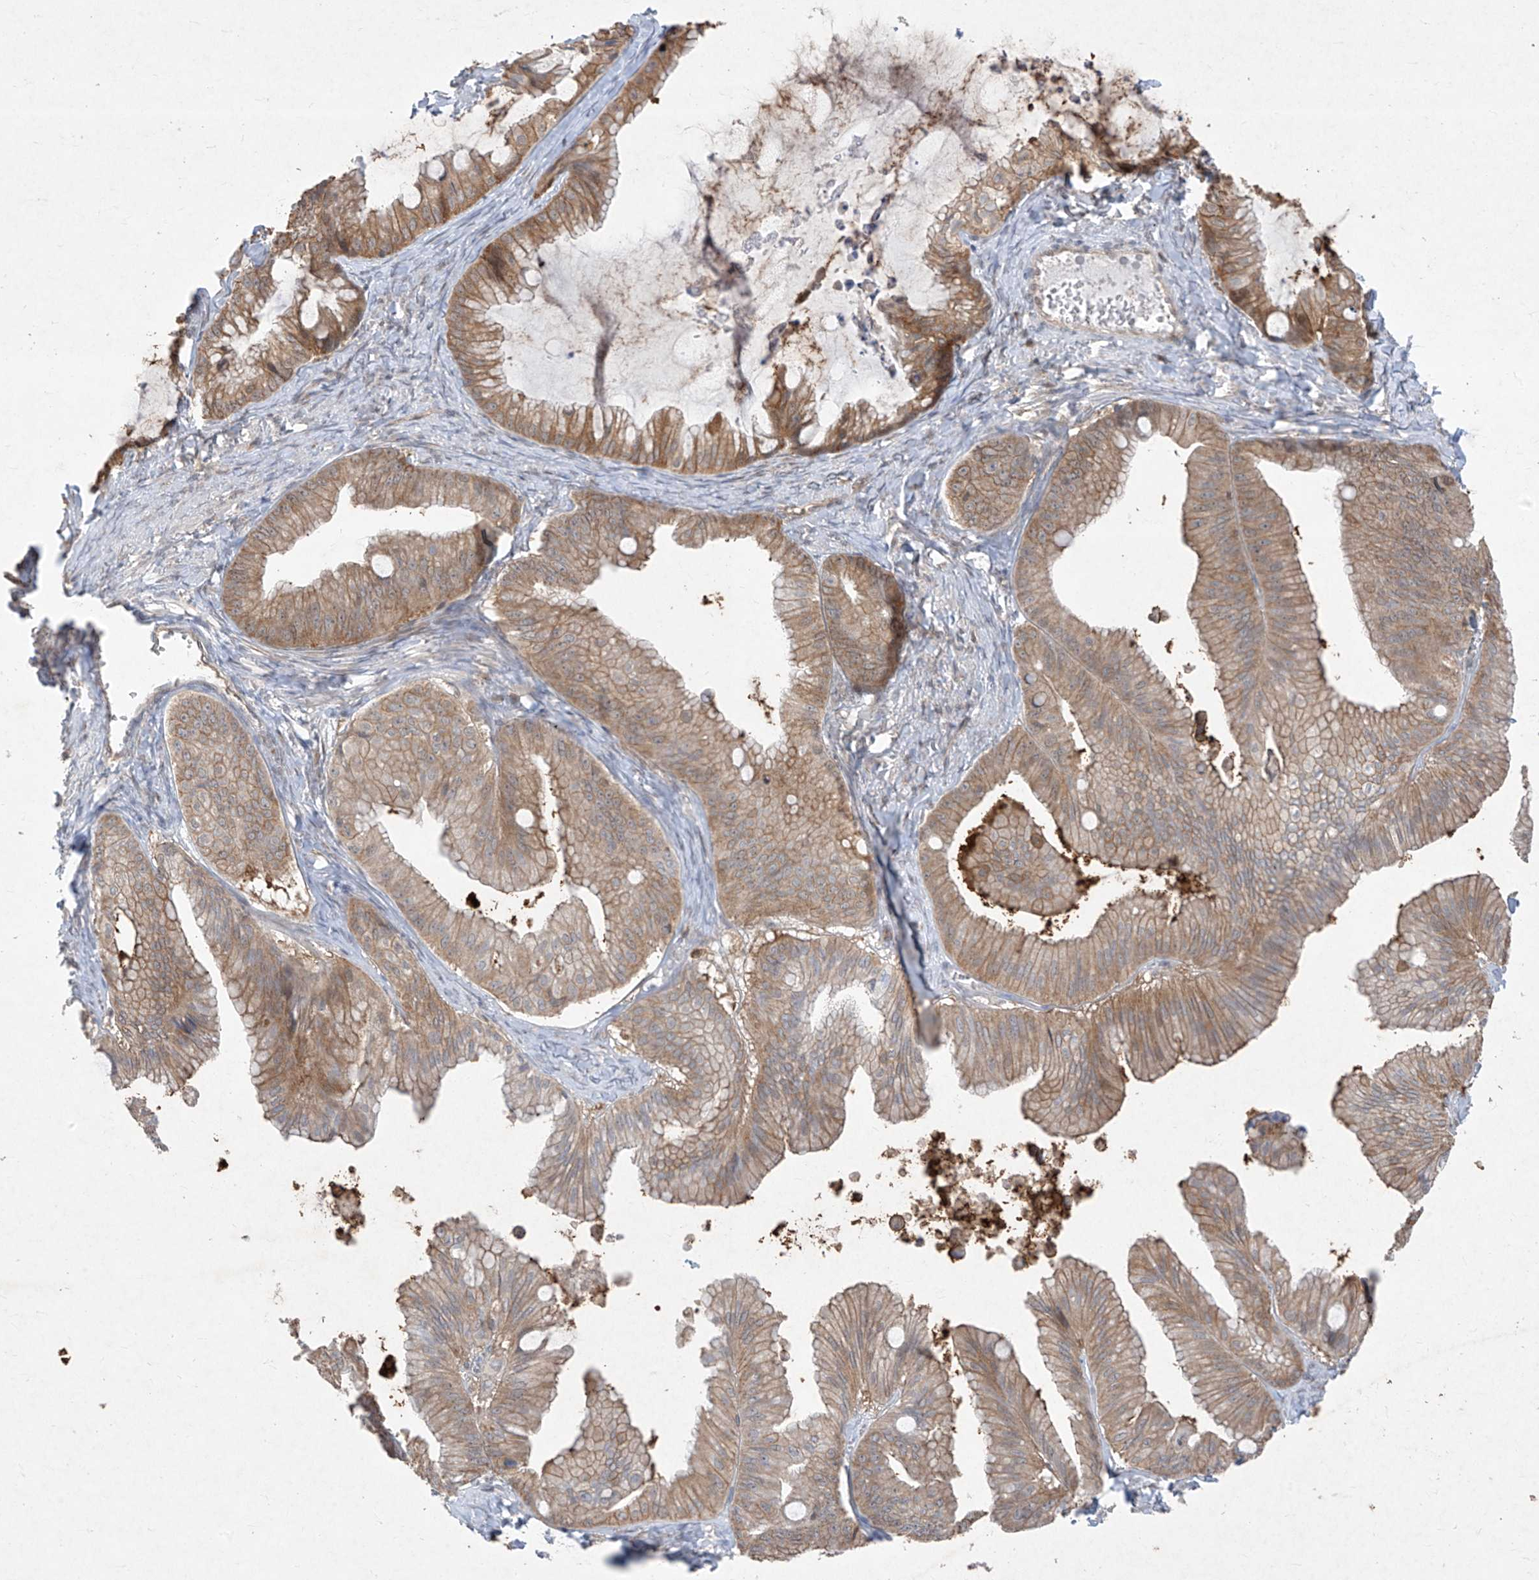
{"staining": {"intensity": "moderate", "quantity": ">75%", "location": "cytoplasmic/membranous"}, "tissue": "ovarian cancer", "cell_type": "Tumor cells", "image_type": "cancer", "snomed": [{"axis": "morphology", "description": "Cystadenocarcinoma, mucinous, NOS"}, {"axis": "topography", "description": "Ovary"}], "caption": "Brown immunohistochemical staining in ovarian cancer exhibits moderate cytoplasmic/membranous expression in about >75% of tumor cells.", "gene": "ZNF358", "patient": {"sex": "female", "age": 71}}